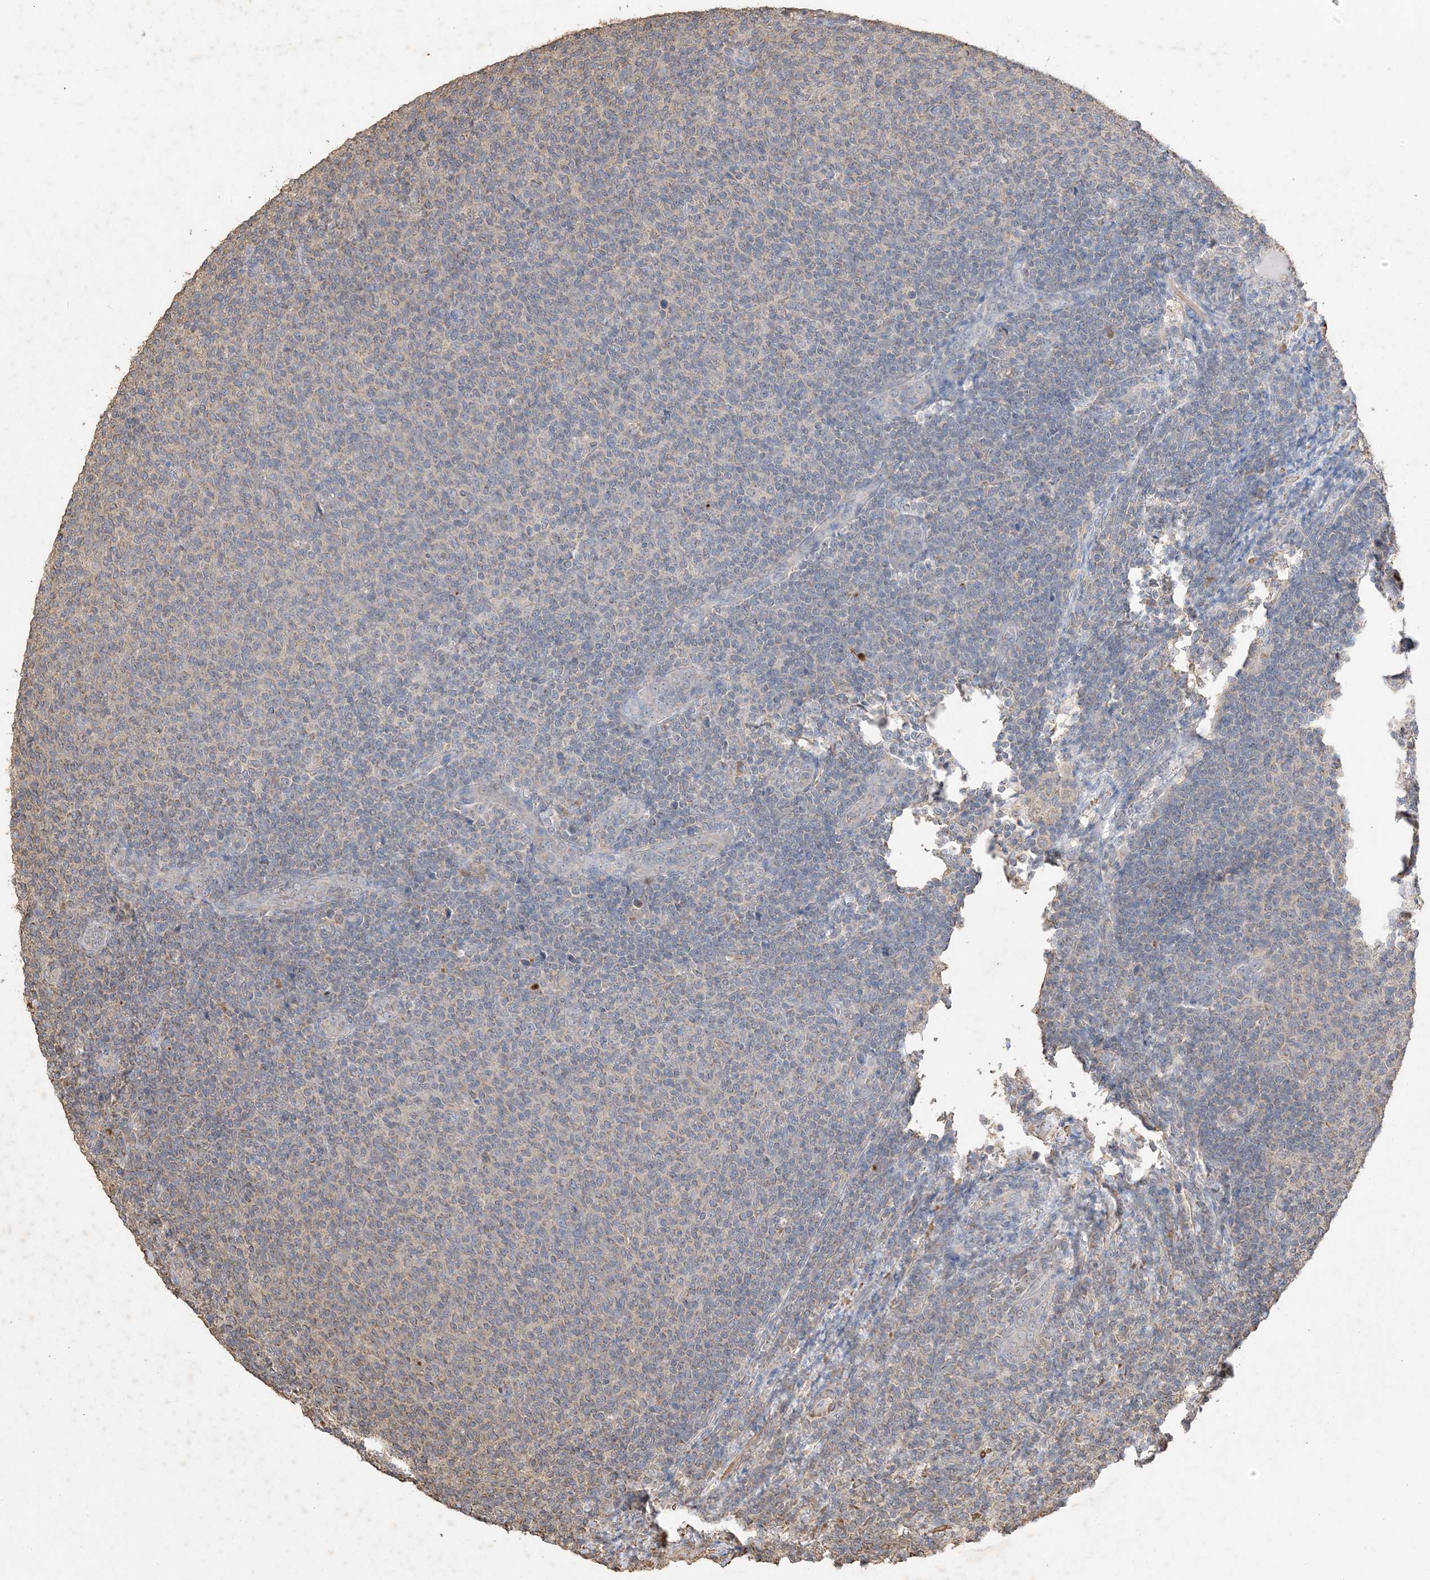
{"staining": {"intensity": "negative", "quantity": "none", "location": "none"}, "tissue": "lymphoma", "cell_type": "Tumor cells", "image_type": "cancer", "snomed": [{"axis": "morphology", "description": "Malignant lymphoma, non-Hodgkin's type, Low grade"}, {"axis": "topography", "description": "Lymph node"}], "caption": "Tumor cells show no significant protein expression in low-grade malignant lymphoma, non-Hodgkin's type. The staining is performed using DAB (3,3'-diaminobenzidine) brown chromogen with nuclei counter-stained in using hematoxylin.", "gene": "HPS4", "patient": {"sex": "male", "age": 66}}